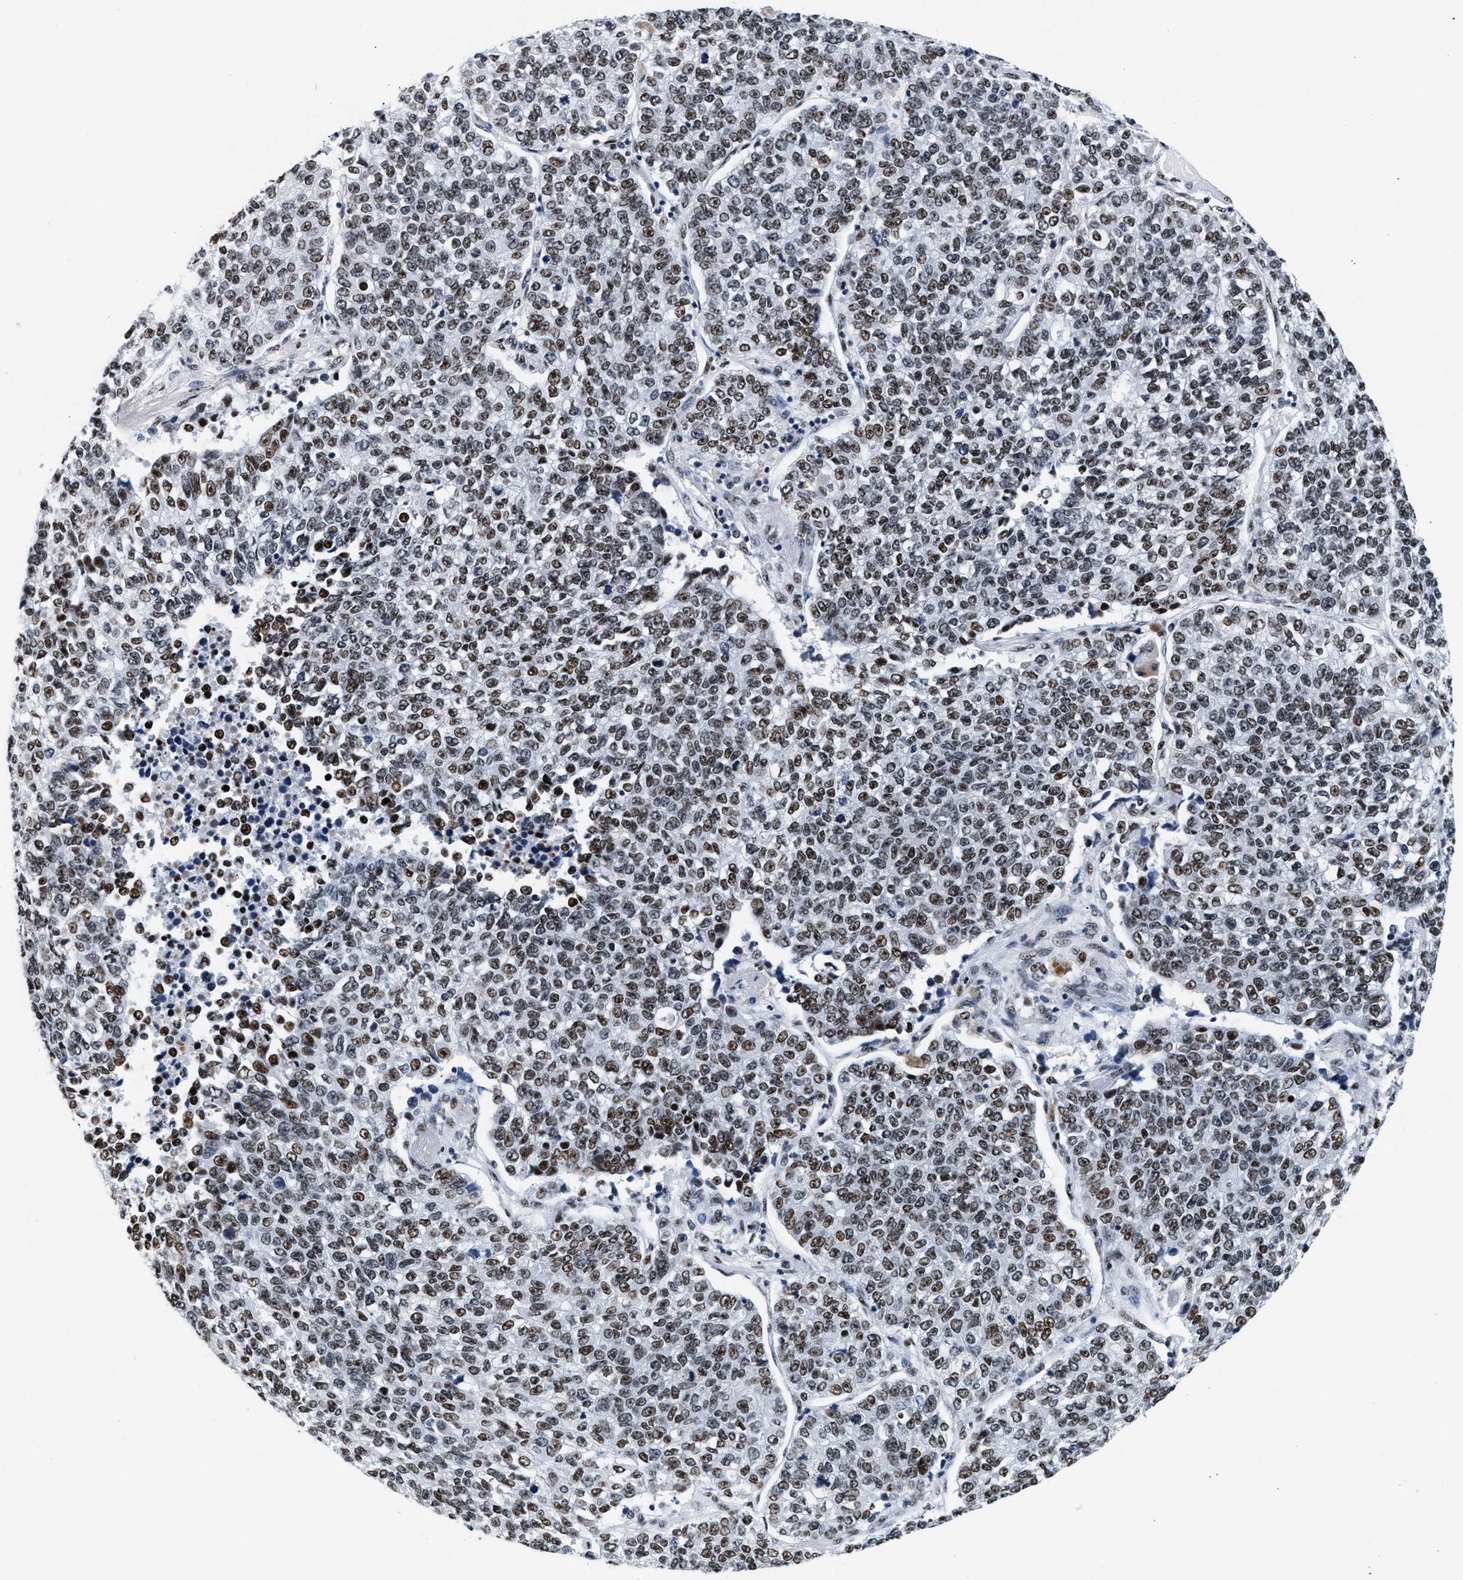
{"staining": {"intensity": "moderate", "quantity": ">75%", "location": "nuclear"}, "tissue": "lung cancer", "cell_type": "Tumor cells", "image_type": "cancer", "snomed": [{"axis": "morphology", "description": "Adenocarcinoma, NOS"}, {"axis": "topography", "description": "Lung"}], "caption": "Adenocarcinoma (lung) tissue displays moderate nuclear staining in about >75% of tumor cells", "gene": "RAD50", "patient": {"sex": "male", "age": 49}}